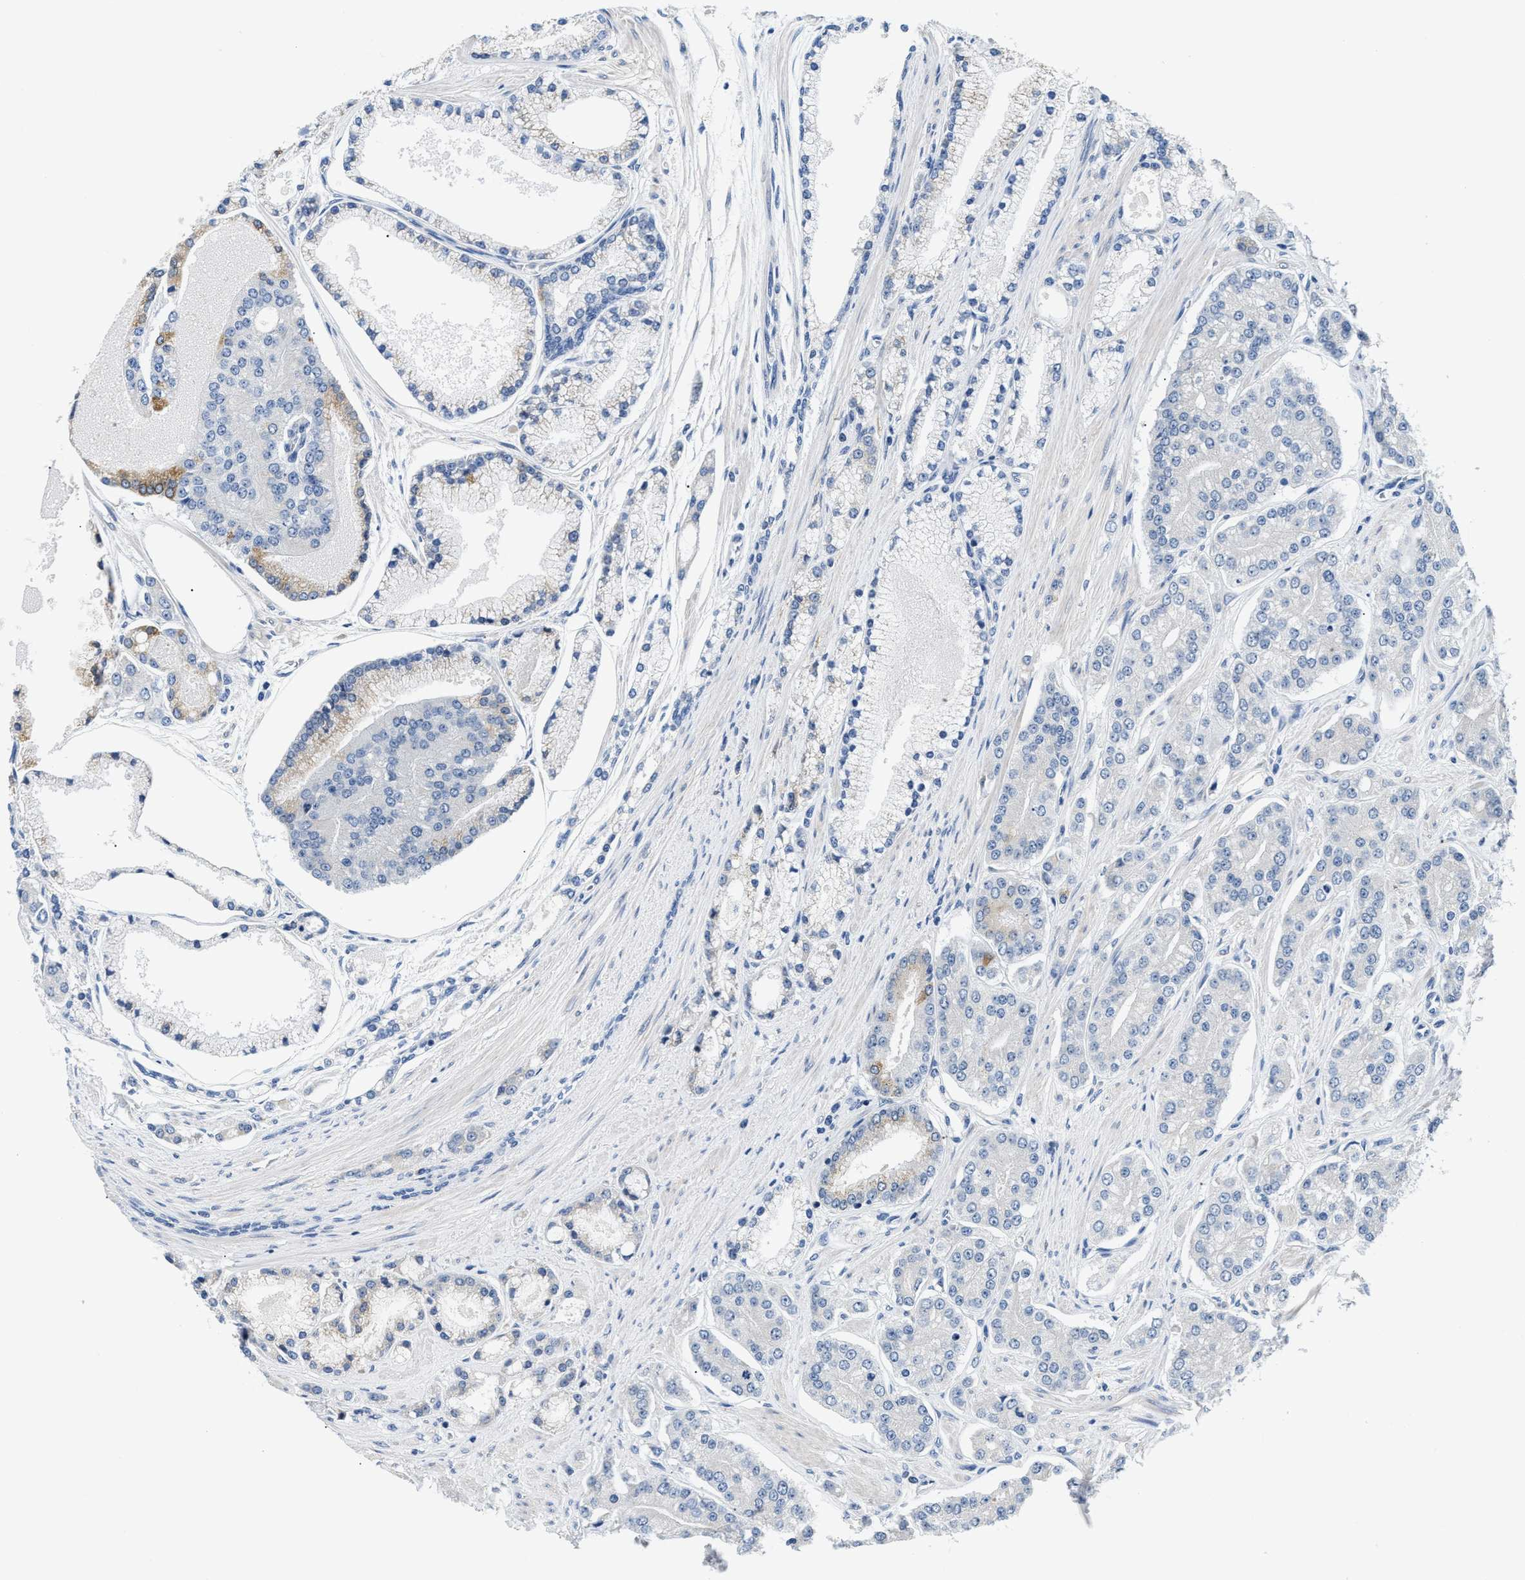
{"staining": {"intensity": "negative", "quantity": "none", "location": "none"}, "tissue": "prostate cancer", "cell_type": "Tumor cells", "image_type": "cancer", "snomed": [{"axis": "morphology", "description": "Adenocarcinoma, High grade"}, {"axis": "topography", "description": "Prostate"}], "caption": "This is an IHC histopathology image of prostate cancer (adenocarcinoma (high-grade)). There is no staining in tumor cells.", "gene": "CLGN", "patient": {"sex": "male", "age": 71}}